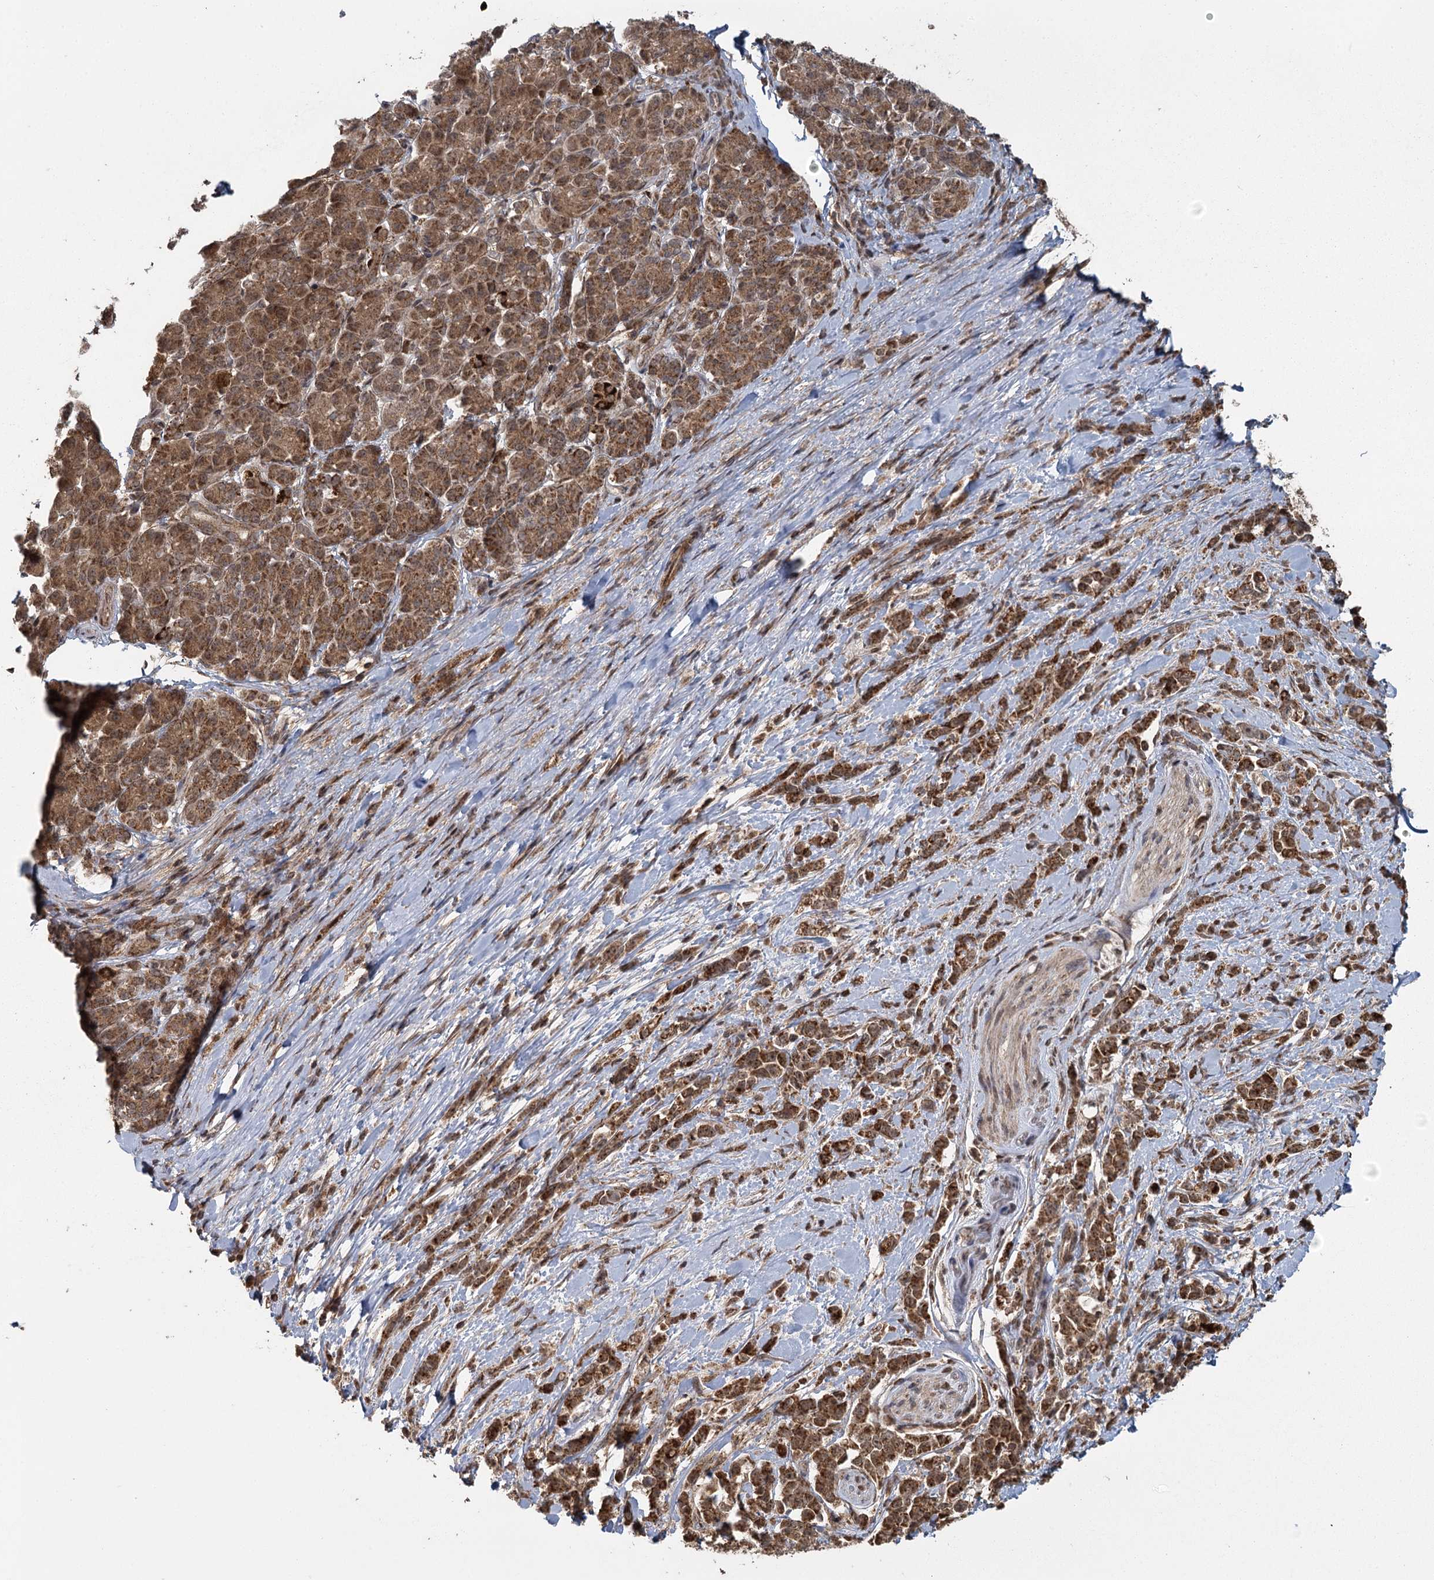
{"staining": {"intensity": "strong", "quantity": ">75%", "location": "cytoplasmic/membranous"}, "tissue": "pancreatic cancer", "cell_type": "Tumor cells", "image_type": "cancer", "snomed": [{"axis": "morphology", "description": "Normal tissue, NOS"}, {"axis": "morphology", "description": "Adenocarcinoma, NOS"}, {"axis": "topography", "description": "Pancreas"}], "caption": "Adenocarcinoma (pancreatic) stained with DAB (3,3'-diaminobenzidine) IHC reveals high levels of strong cytoplasmic/membranous positivity in approximately >75% of tumor cells.", "gene": "MICU1", "patient": {"sex": "female", "age": 64}}